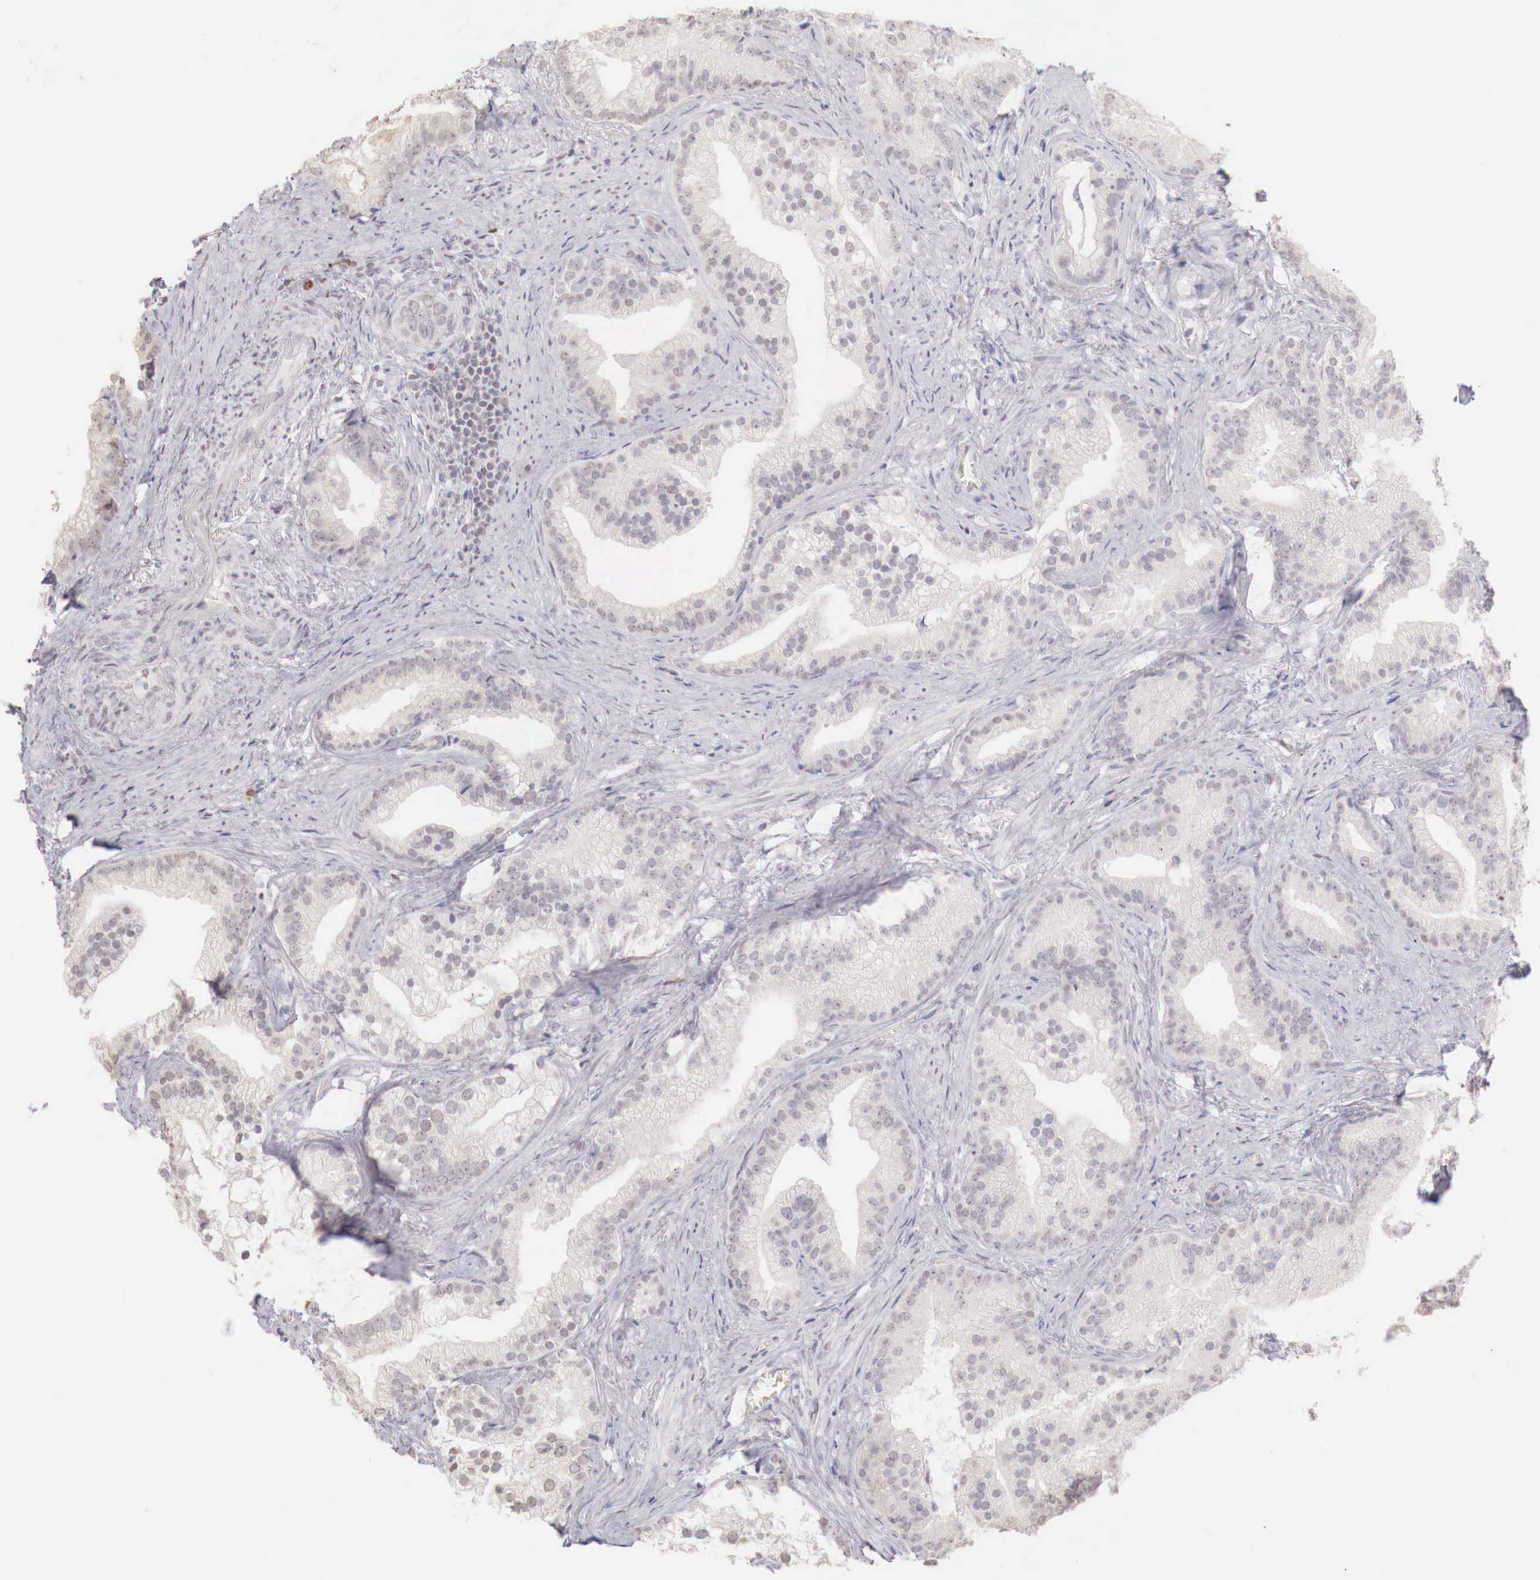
{"staining": {"intensity": "weak", "quantity": "<25%", "location": "cytoplasmic/membranous"}, "tissue": "prostate cancer", "cell_type": "Tumor cells", "image_type": "cancer", "snomed": [{"axis": "morphology", "description": "Adenocarcinoma, Low grade"}, {"axis": "topography", "description": "Prostate"}], "caption": "Tumor cells are negative for protein expression in human adenocarcinoma (low-grade) (prostate).", "gene": "XPNPEP2", "patient": {"sex": "male", "age": 71}}